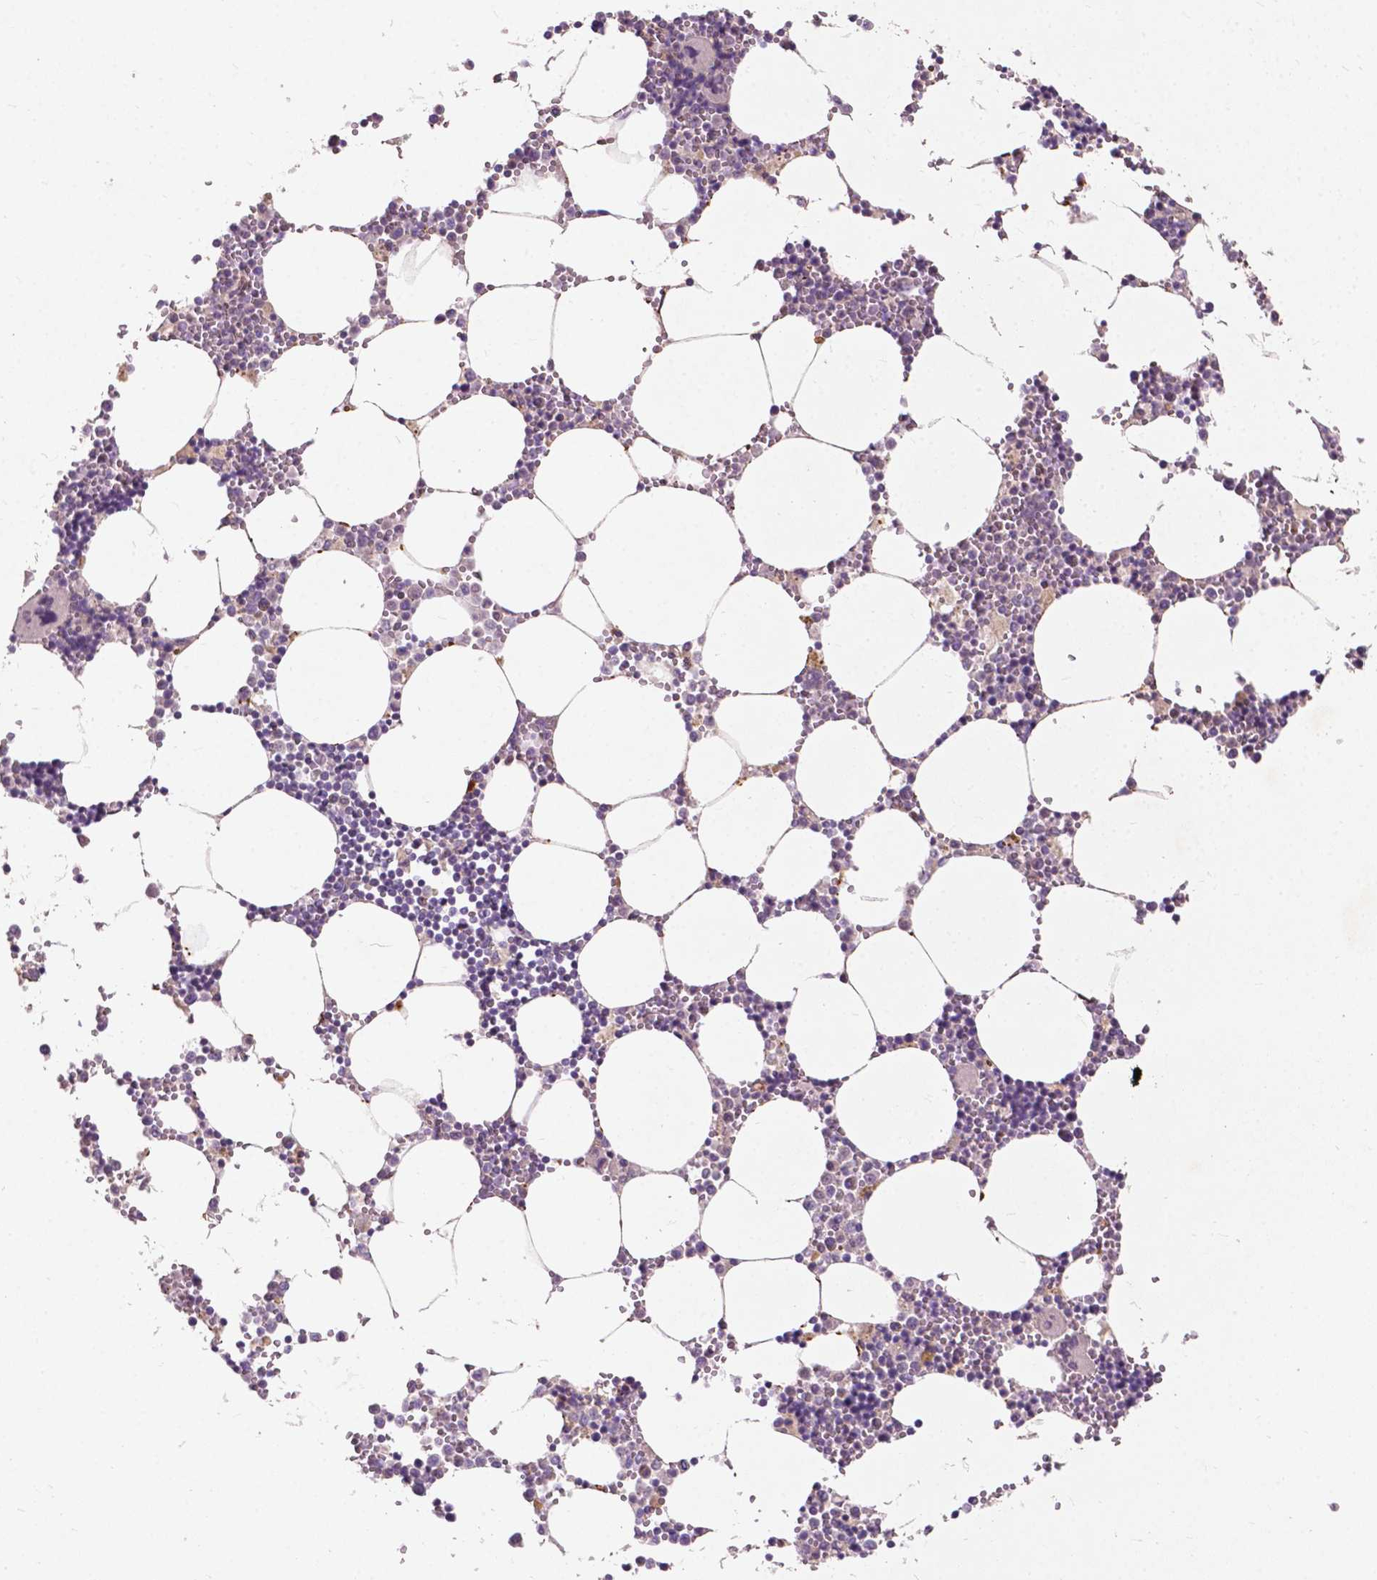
{"staining": {"intensity": "negative", "quantity": "none", "location": "none"}, "tissue": "bone marrow", "cell_type": "Hematopoietic cells", "image_type": "normal", "snomed": [{"axis": "morphology", "description": "Normal tissue, NOS"}, {"axis": "topography", "description": "Bone marrow"}], "caption": "Bone marrow stained for a protein using immunohistochemistry displays no expression hematopoietic cells.", "gene": "GPR37", "patient": {"sex": "male", "age": 54}}